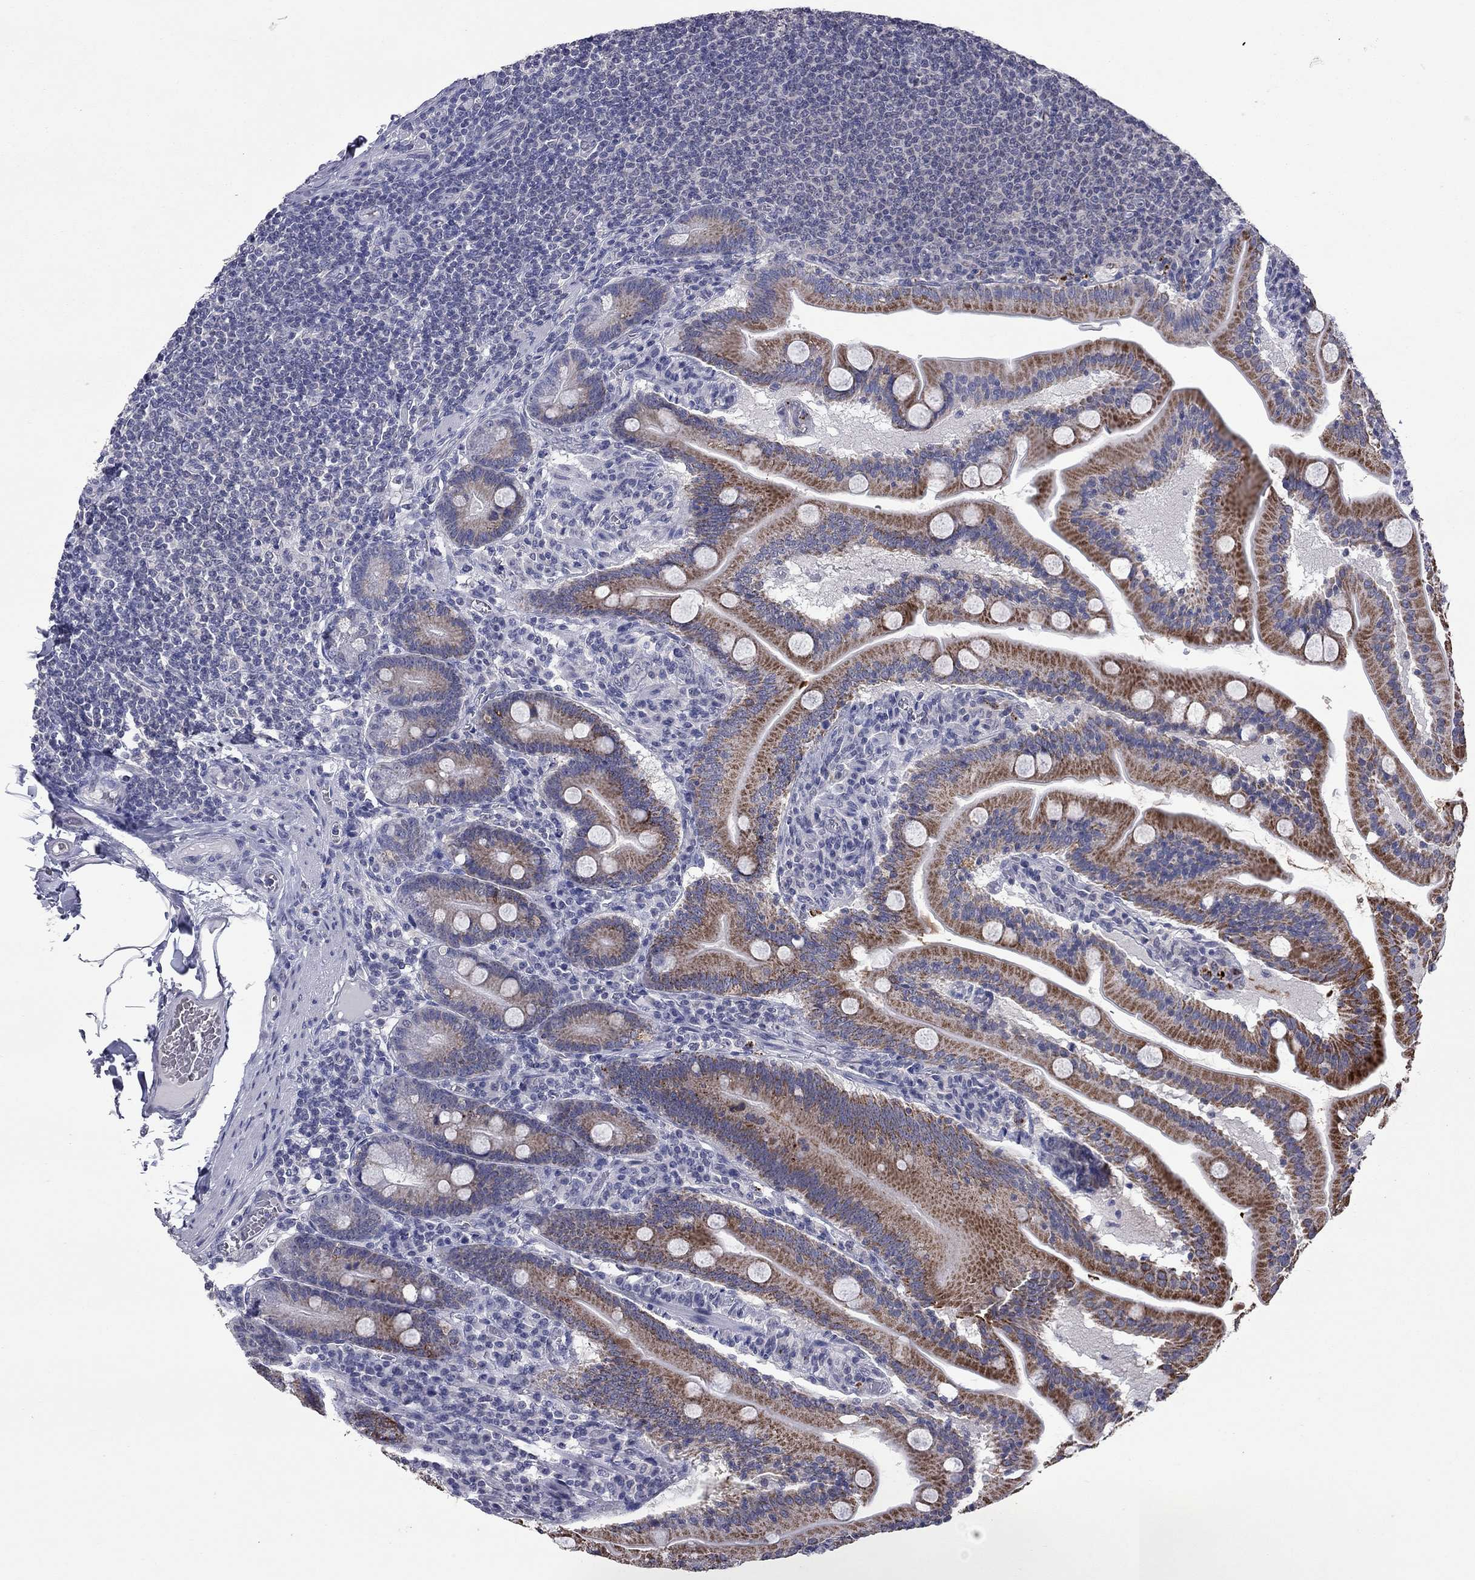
{"staining": {"intensity": "strong", "quantity": ">75%", "location": "cytoplasmic/membranous"}, "tissue": "small intestine", "cell_type": "Glandular cells", "image_type": "normal", "snomed": [{"axis": "morphology", "description": "Normal tissue, NOS"}, {"axis": "topography", "description": "Small intestine"}], "caption": "Glandular cells reveal strong cytoplasmic/membranous positivity in about >75% of cells in normal small intestine. (DAB IHC, brown staining for protein, blue staining for nuclei).", "gene": "SHOC2", "patient": {"sex": "male", "age": 37}}